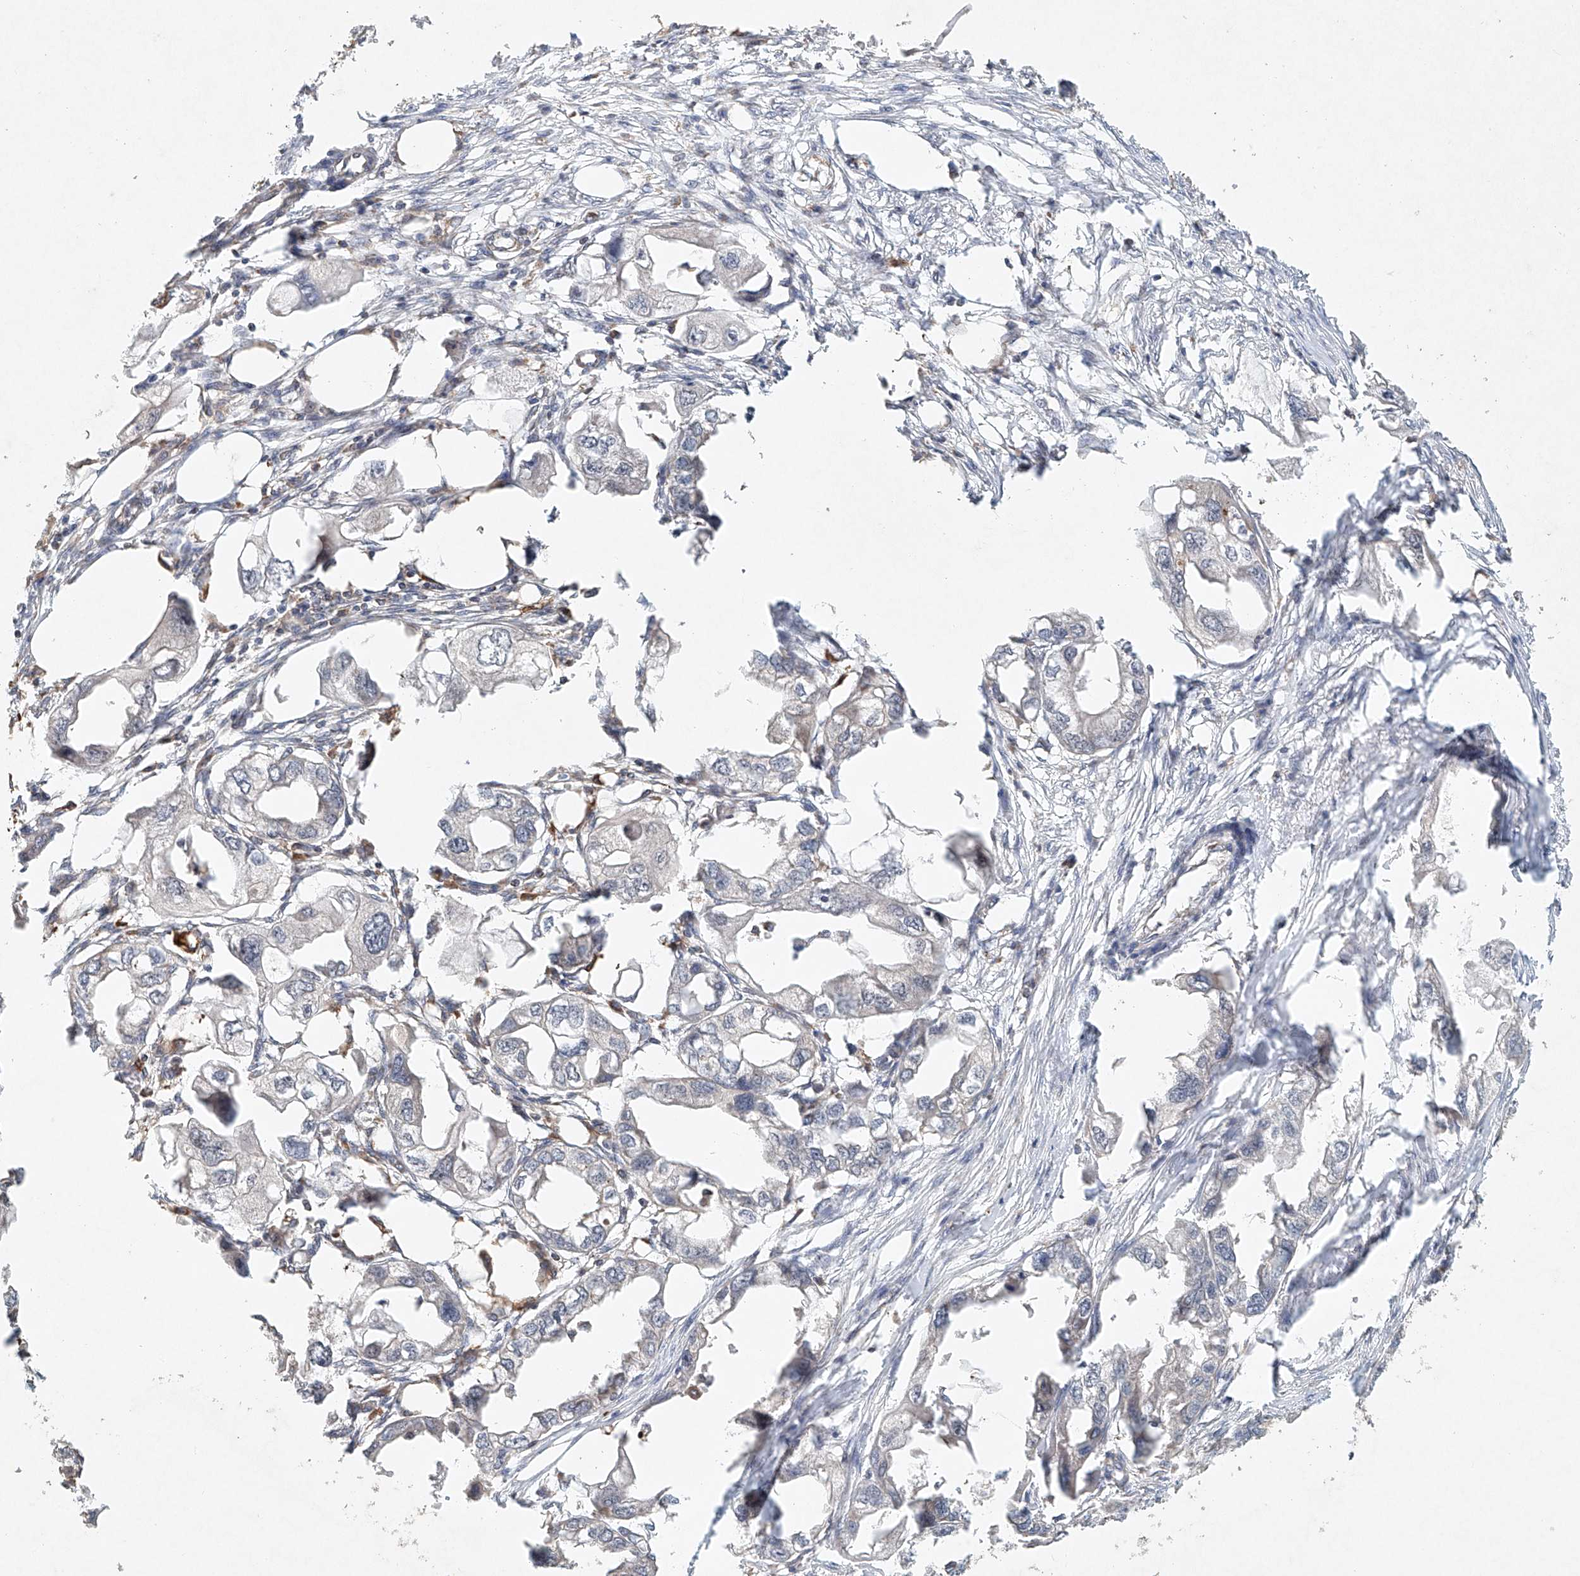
{"staining": {"intensity": "negative", "quantity": "none", "location": "none"}, "tissue": "endometrial cancer", "cell_type": "Tumor cells", "image_type": "cancer", "snomed": [{"axis": "morphology", "description": "Adenocarcinoma, NOS"}, {"axis": "morphology", "description": "Adenocarcinoma, metastatic, NOS"}, {"axis": "topography", "description": "Adipose tissue"}, {"axis": "topography", "description": "Endometrium"}], "caption": "An immunohistochemistry micrograph of endometrial cancer (adenocarcinoma) is shown. There is no staining in tumor cells of endometrial cancer (adenocarcinoma).", "gene": "DCAF11", "patient": {"sex": "female", "age": 67}}